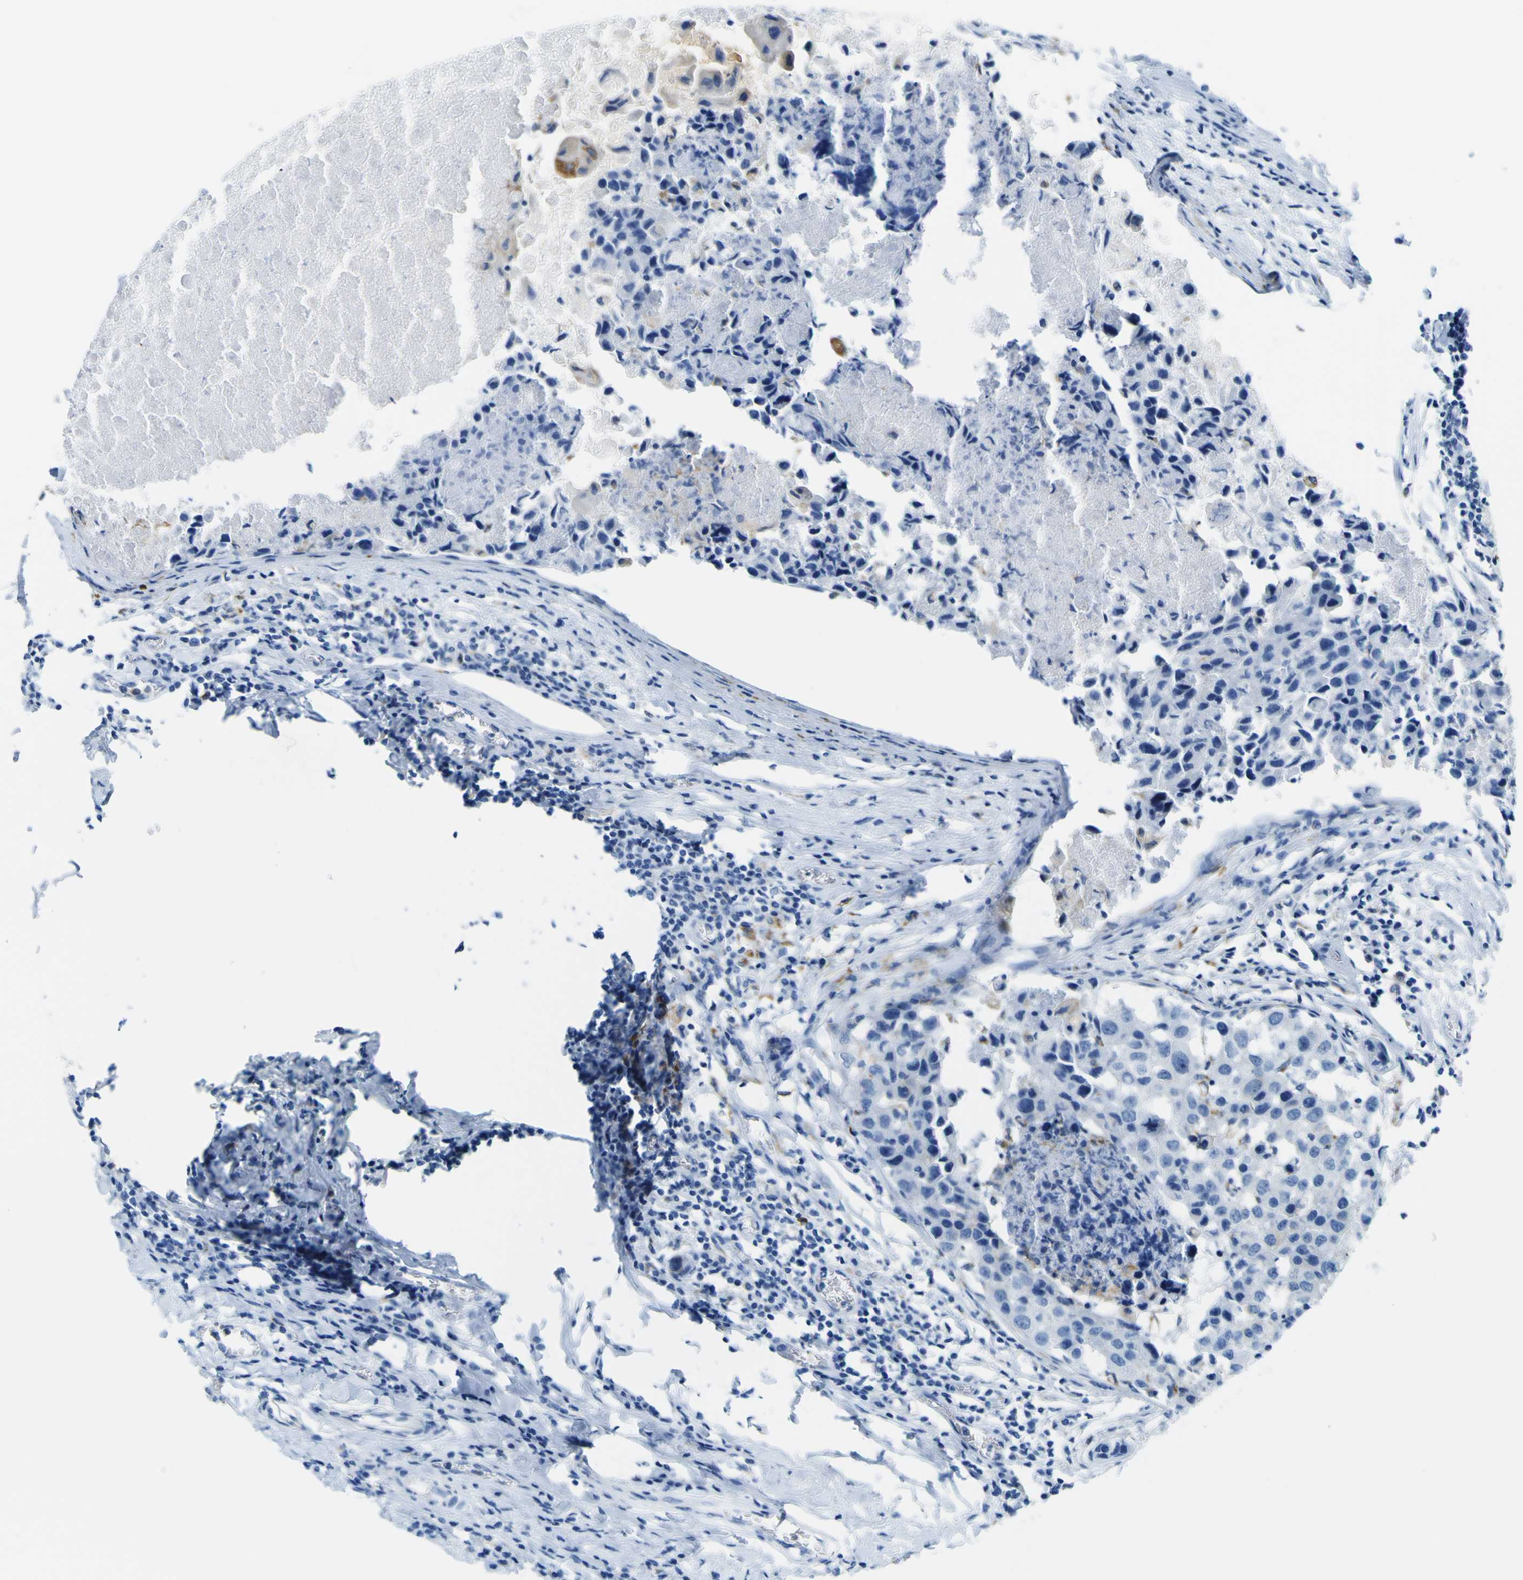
{"staining": {"intensity": "moderate", "quantity": "<25%", "location": "cytoplasmic/membranous"}, "tissue": "breast cancer", "cell_type": "Tumor cells", "image_type": "cancer", "snomed": [{"axis": "morphology", "description": "Duct carcinoma"}, {"axis": "topography", "description": "Breast"}], "caption": "Protein expression analysis of human breast cancer reveals moderate cytoplasmic/membranous positivity in approximately <25% of tumor cells.", "gene": "ACSL1", "patient": {"sex": "female", "age": 27}}